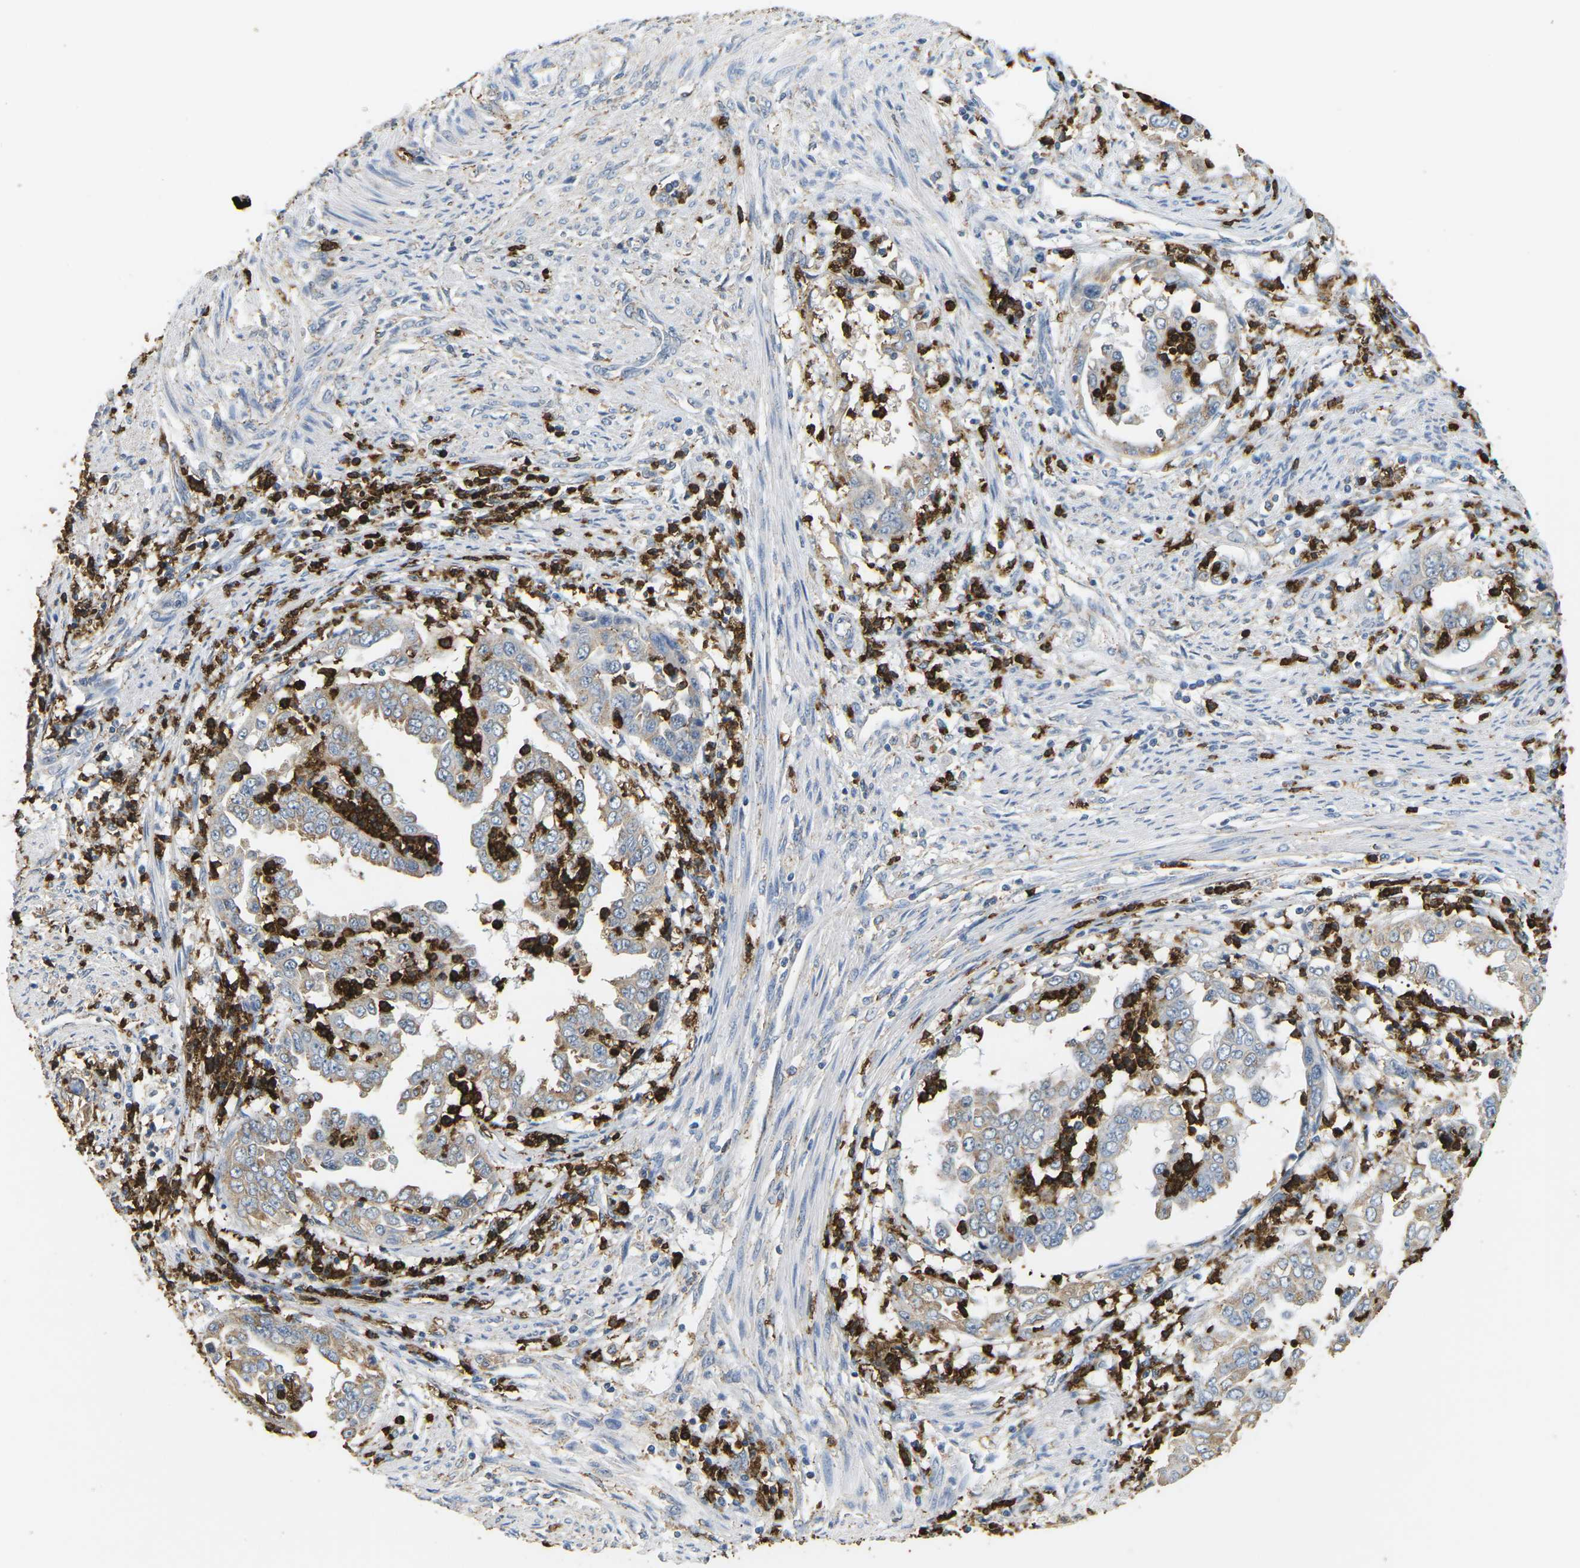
{"staining": {"intensity": "weak", "quantity": ">75%", "location": "cytoplasmic/membranous"}, "tissue": "endometrial cancer", "cell_type": "Tumor cells", "image_type": "cancer", "snomed": [{"axis": "morphology", "description": "Adenocarcinoma, NOS"}, {"axis": "topography", "description": "Endometrium"}], "caption": "A low amount of weak cytoplasmic/membranous positivity is identified in about >75% of tumor cells in endometrial adenocarcinoma tissue.", "gene": "ADM", "patient": {"sex": "female", "age": 85}}